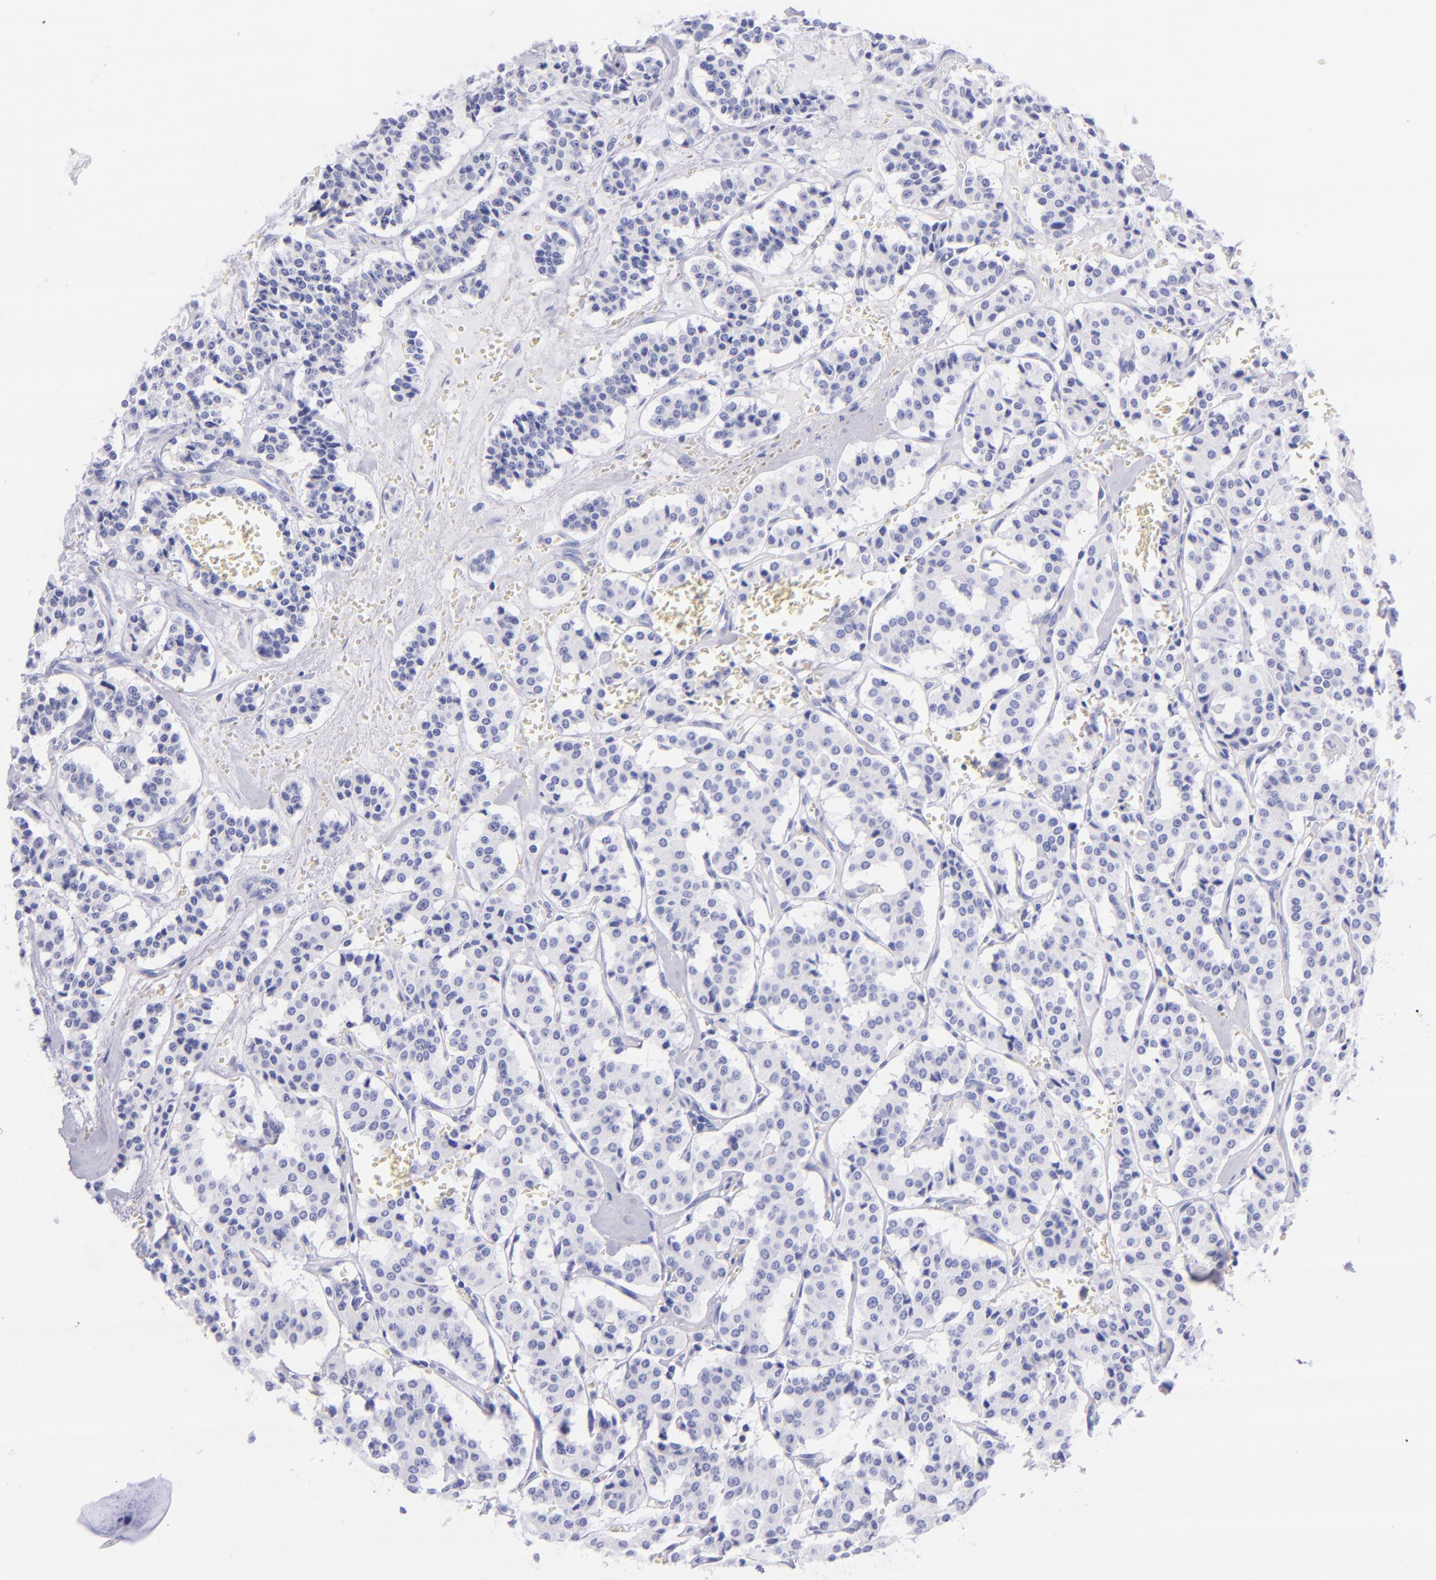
{"staining": {"intensity": "negative", "quantity": "none", "location": "none"}, "tissue": "carcinoid", "cell_type": "Tumor cells", "image_type": "cancer", "snomed": [{"axis": "morphology", "description": "Carcinoid, malignant, NOS"}, {"axis": "topography", "description": "Bronchus"}], "caption": "Tumor cells are negative for brown protein staining in malignant carcinoid. The staining was performed using DAB (3,3'-diaminobenzidine) to visualize the protein expression in brown, while the nuclei were stained in blue with hematoxylin (Magnification: 20x).", "gene": "LAG3", "patient": {"sex": "male", "age": 55}}